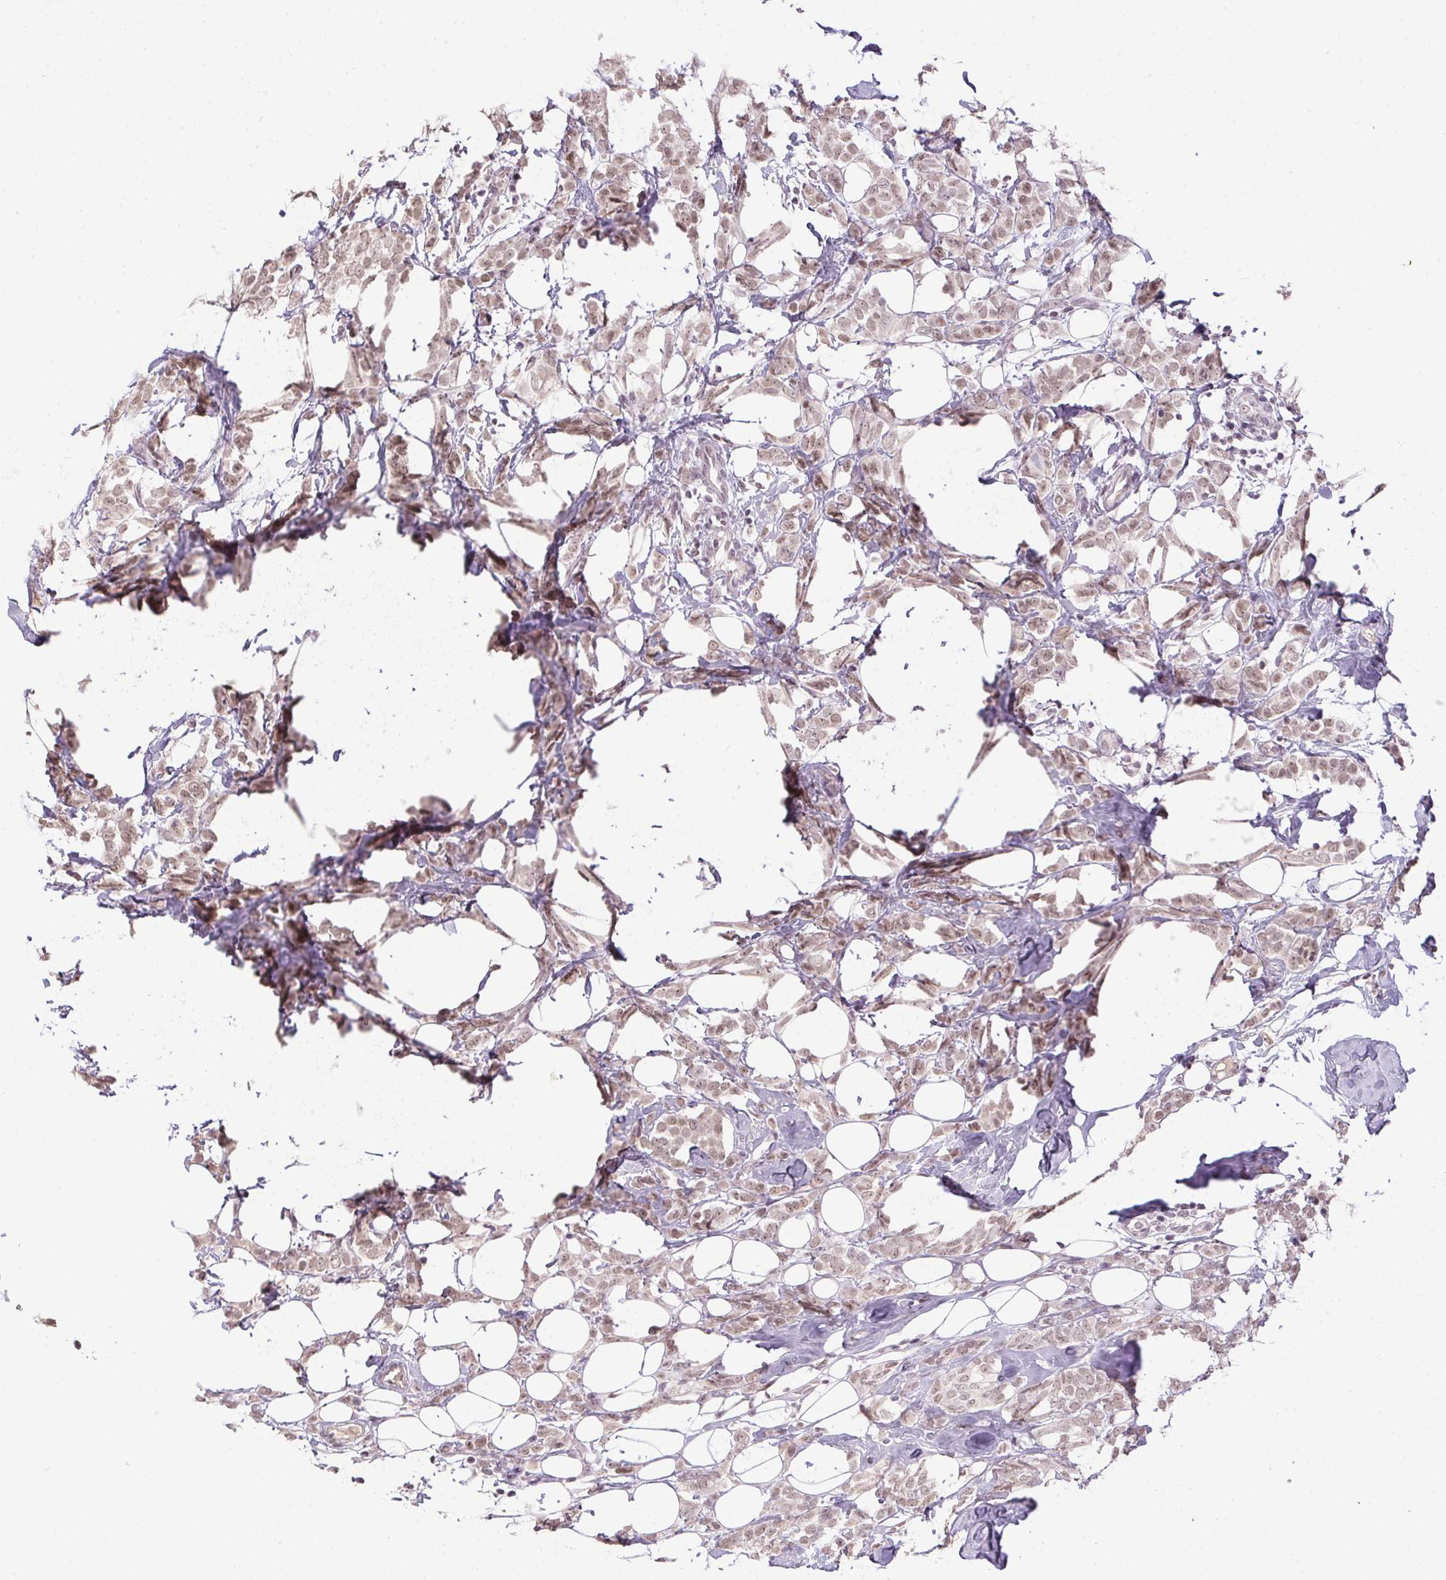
{"staining": {"intensity": "weak", "quantity": ">75%", "location": "nuclear"}, "tissue": "breast cancer", "cell_type": "Tumor cells", "image_type": "cancer", "snomed": [{"axis": "morphology", "description": "Lobular carcinoma"}, {"axis": "topography", "description": "Breast"}], "caption": "Human breast lobular carcinoma stained with a protein marker shows weak staining in tumor cells.", "gene": "KDM4D", "patient": {"sex": "female", "age": 49}}